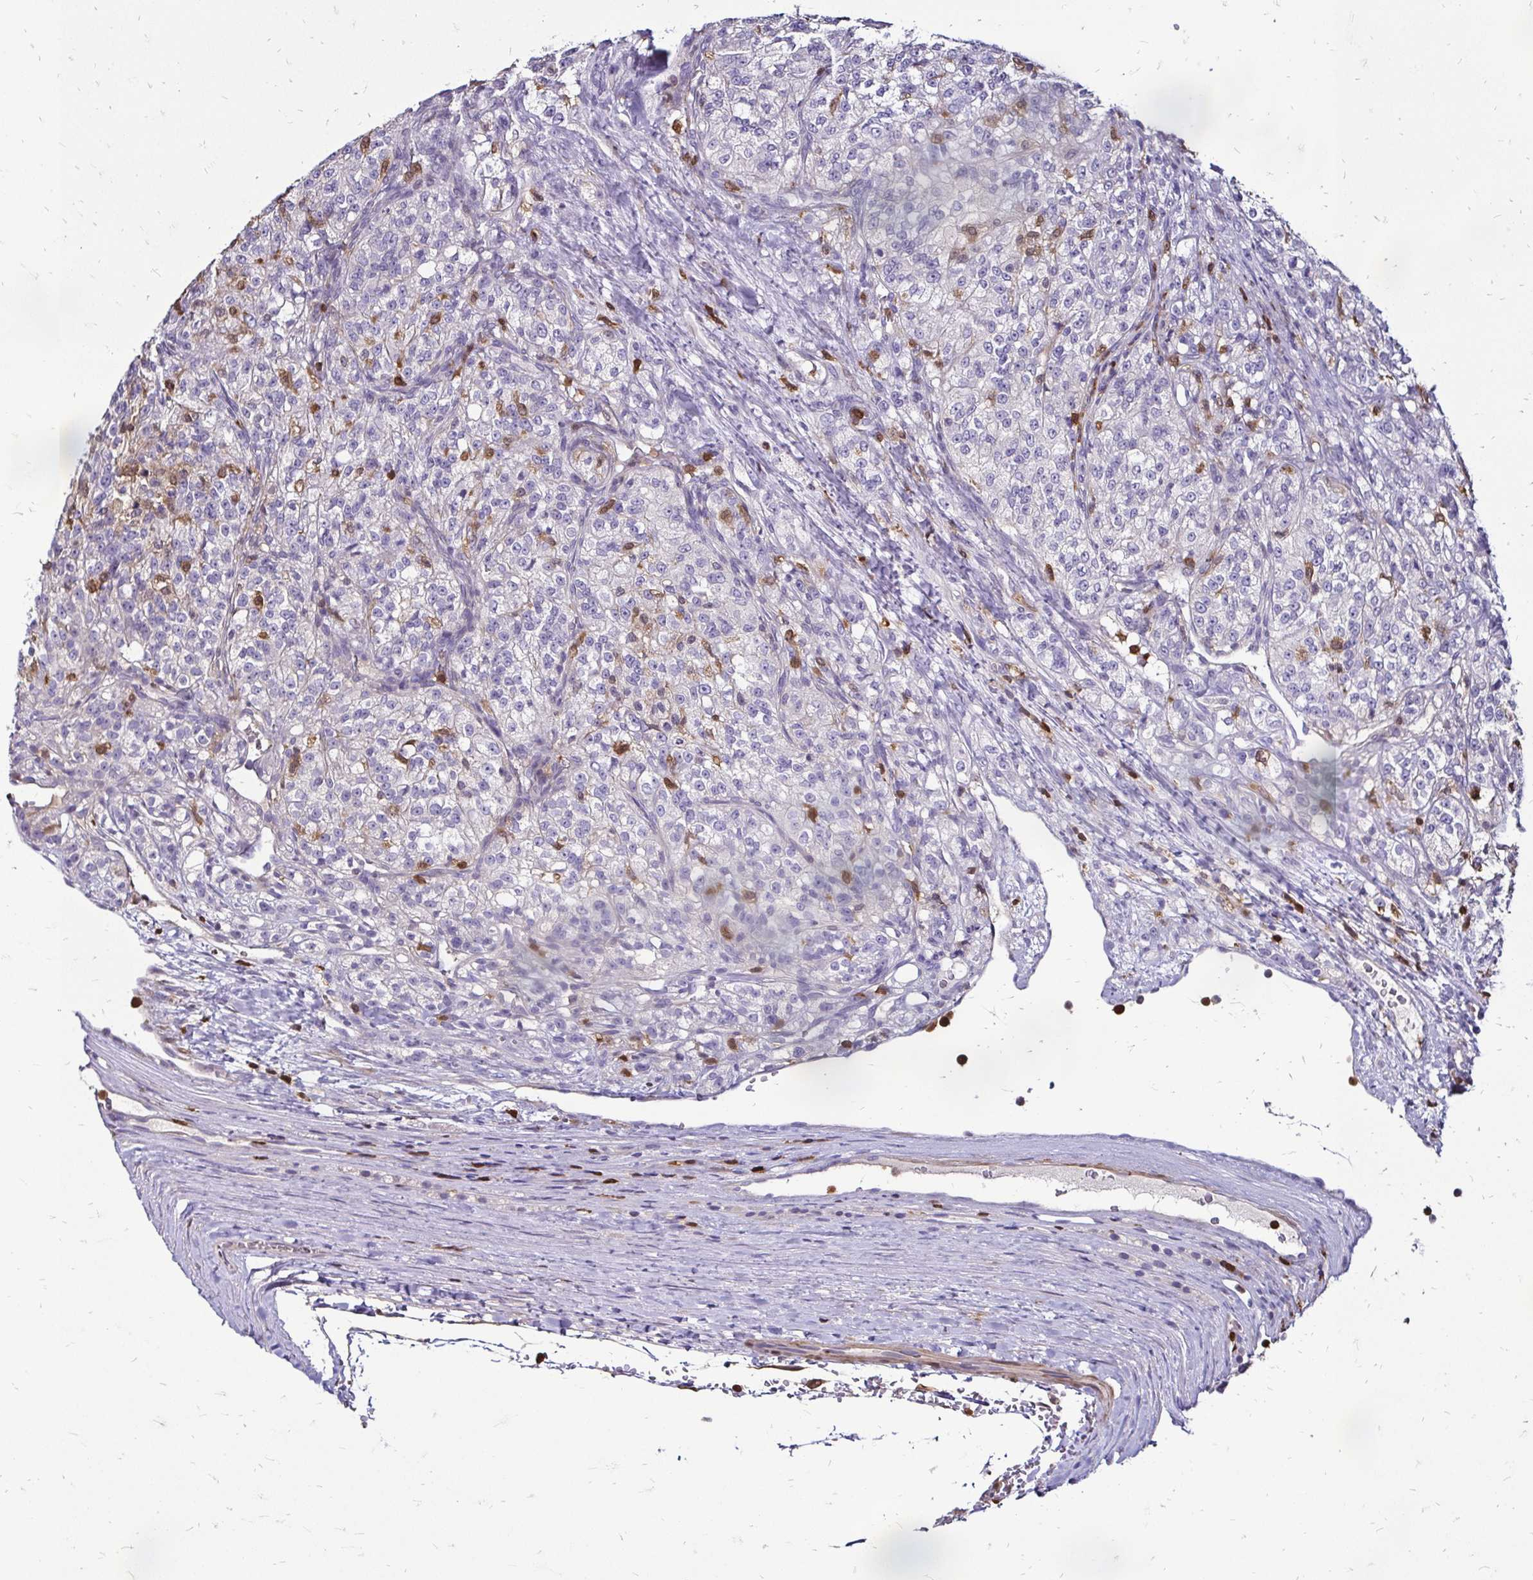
{"staining": {"intensity": "negative", "quantity": "none", "location": "none"}, "tissue": "renal cancer", "cell_type": "Tumor cells", "image_type": "cancer", "snomed": [{"axis": "morphology", "description": "Adenocarcinoma, NOS"}, {"axis": "topography", "description": "Kidney"}], "caption": "The image demonstrates no significant positivity in tumor cells of renal adenocarcinoma.", "gene": "ZFP1", "patient": {"sex": "female", "age": 63}}